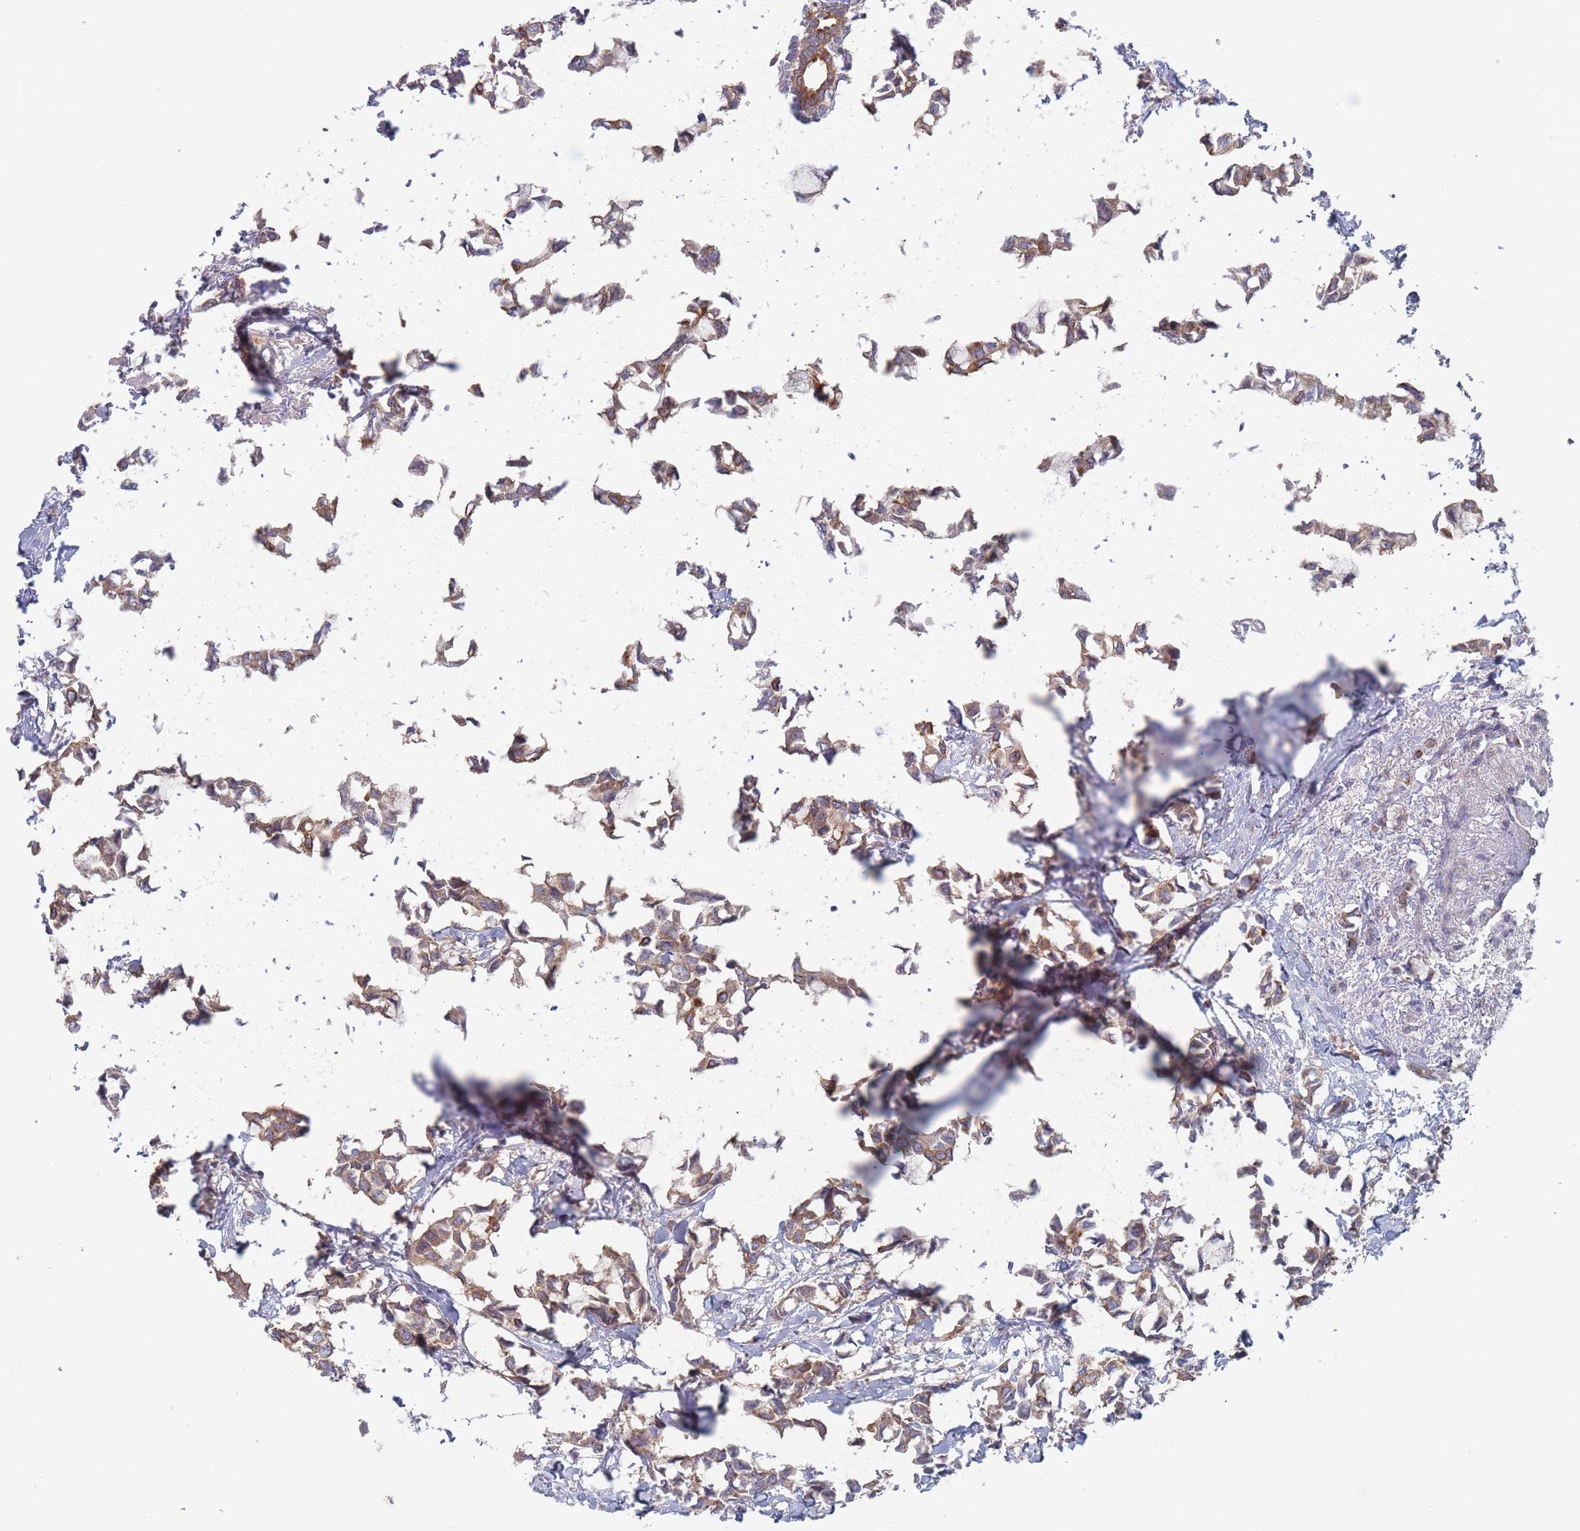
{"staining": {"intensity": "moderate", "quantity": ">75%", "location": "cytoplasmic/membranous"}, "tissue": "breast cancer", "cell_type": "Tumor cells", "image_type": "cancer", "snomed": [{"axis": "morphology", "description": "Duct carcinoma"}, {"axis": "topography", "description": "Breast"}], "caption": "This photomicrograph demonstrates immunohistochemistry (IHC) staining of human breast cancer, with medium moderate cytoplasmic/membranous positivity in about >75% of tumor cells.", "gene": "EFCC1", "patient": {"sex": "female", "age": 73}}